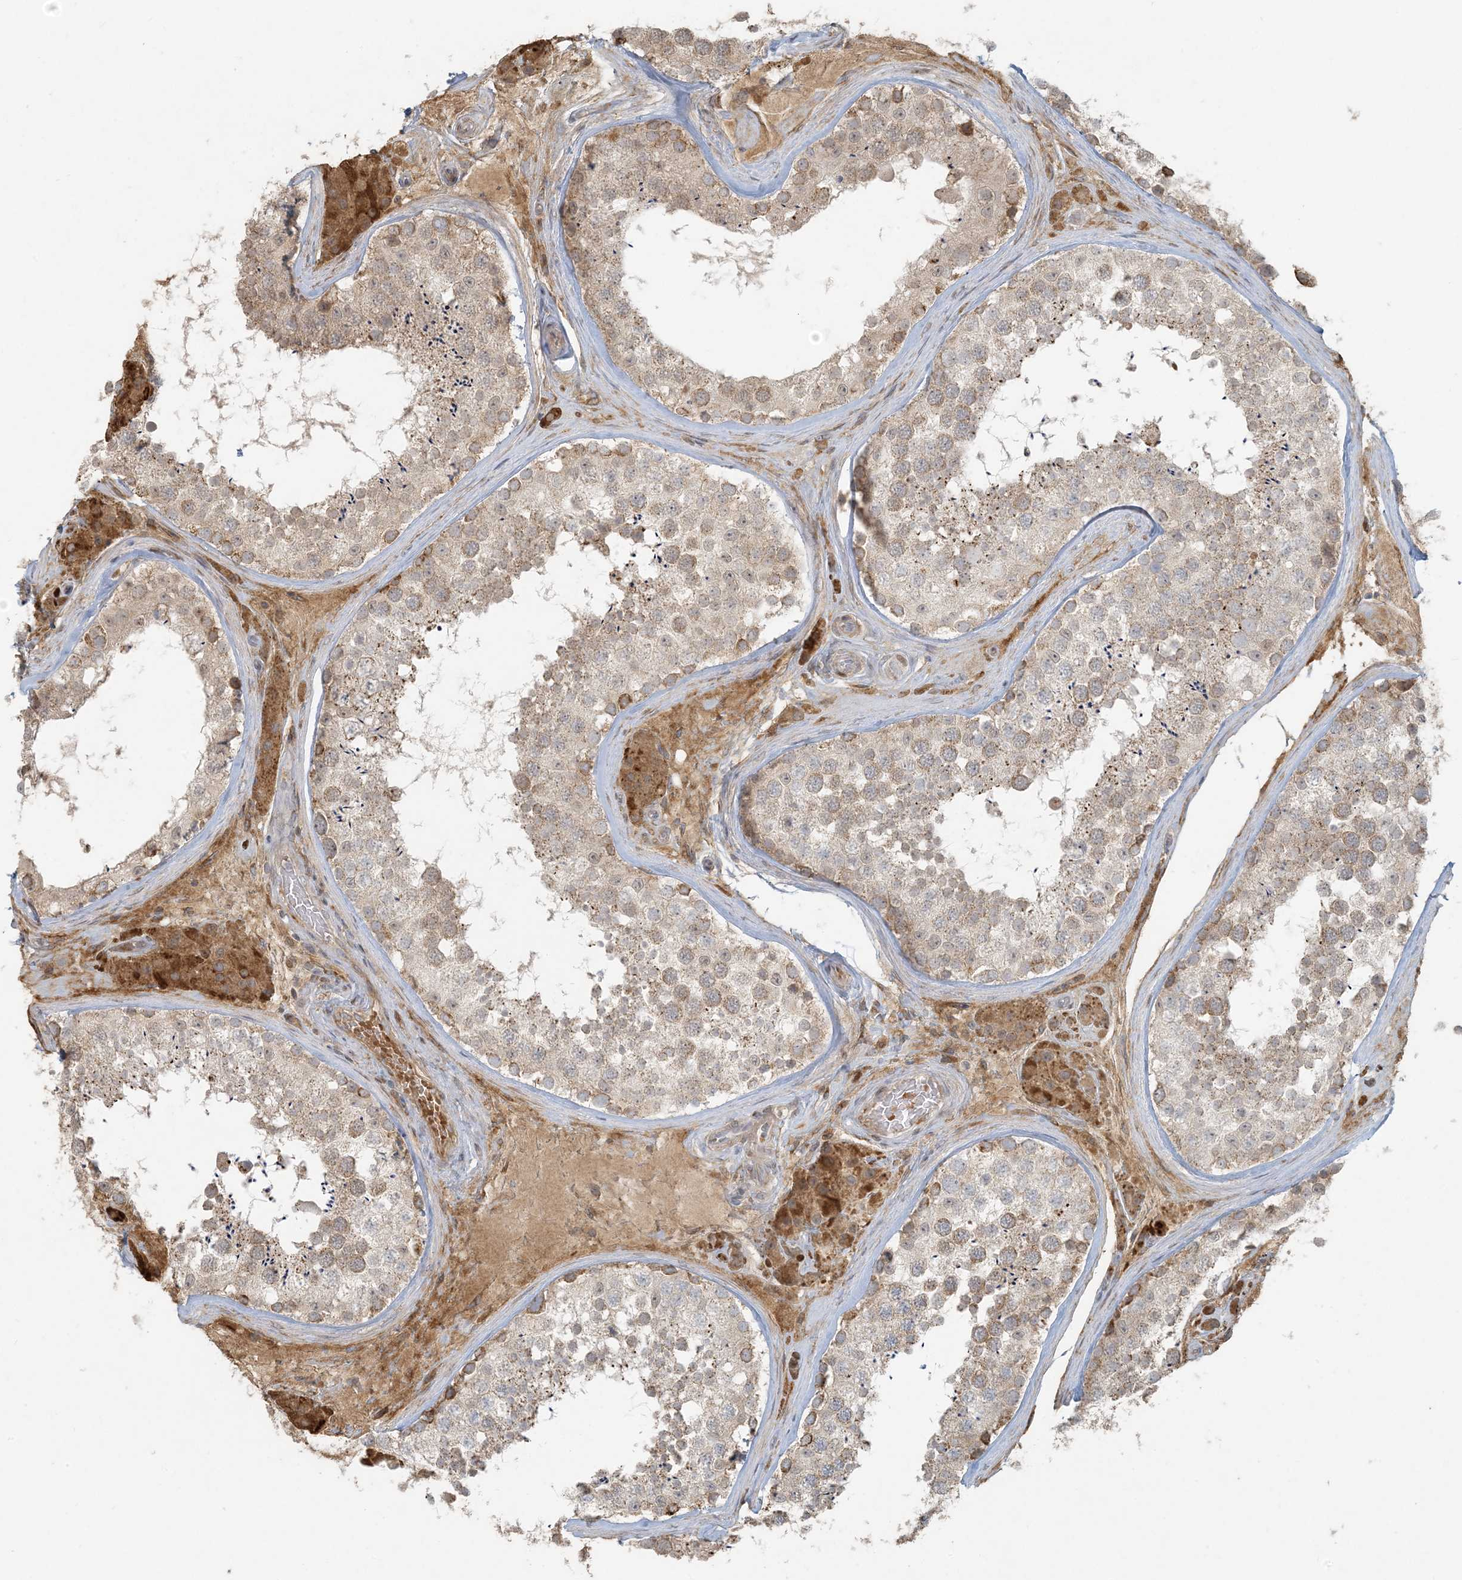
{"staining": {"intensity": "moderate", "quantity": "25%-75%", "location": "cytoplasmic/membranous"}, "tissue": "testis", "cell_type": "Cells in seminiferous ducts", "image_type": "normal", "snomed": [{"axis": "morphology", "description": "Normal tissue, NOS"}, {"axis": "topography", "description": "Testis"}], "caption": "The immunohistochemical stain labels moderate cytoplasmic/membranous positivity in cells in seminiferous ducts of benign testis. The protein of interest is shown in brown color, while the nuclei are stained blue.", "gene": "HACL1", "patient": {"sex": "male", "age": 46}}